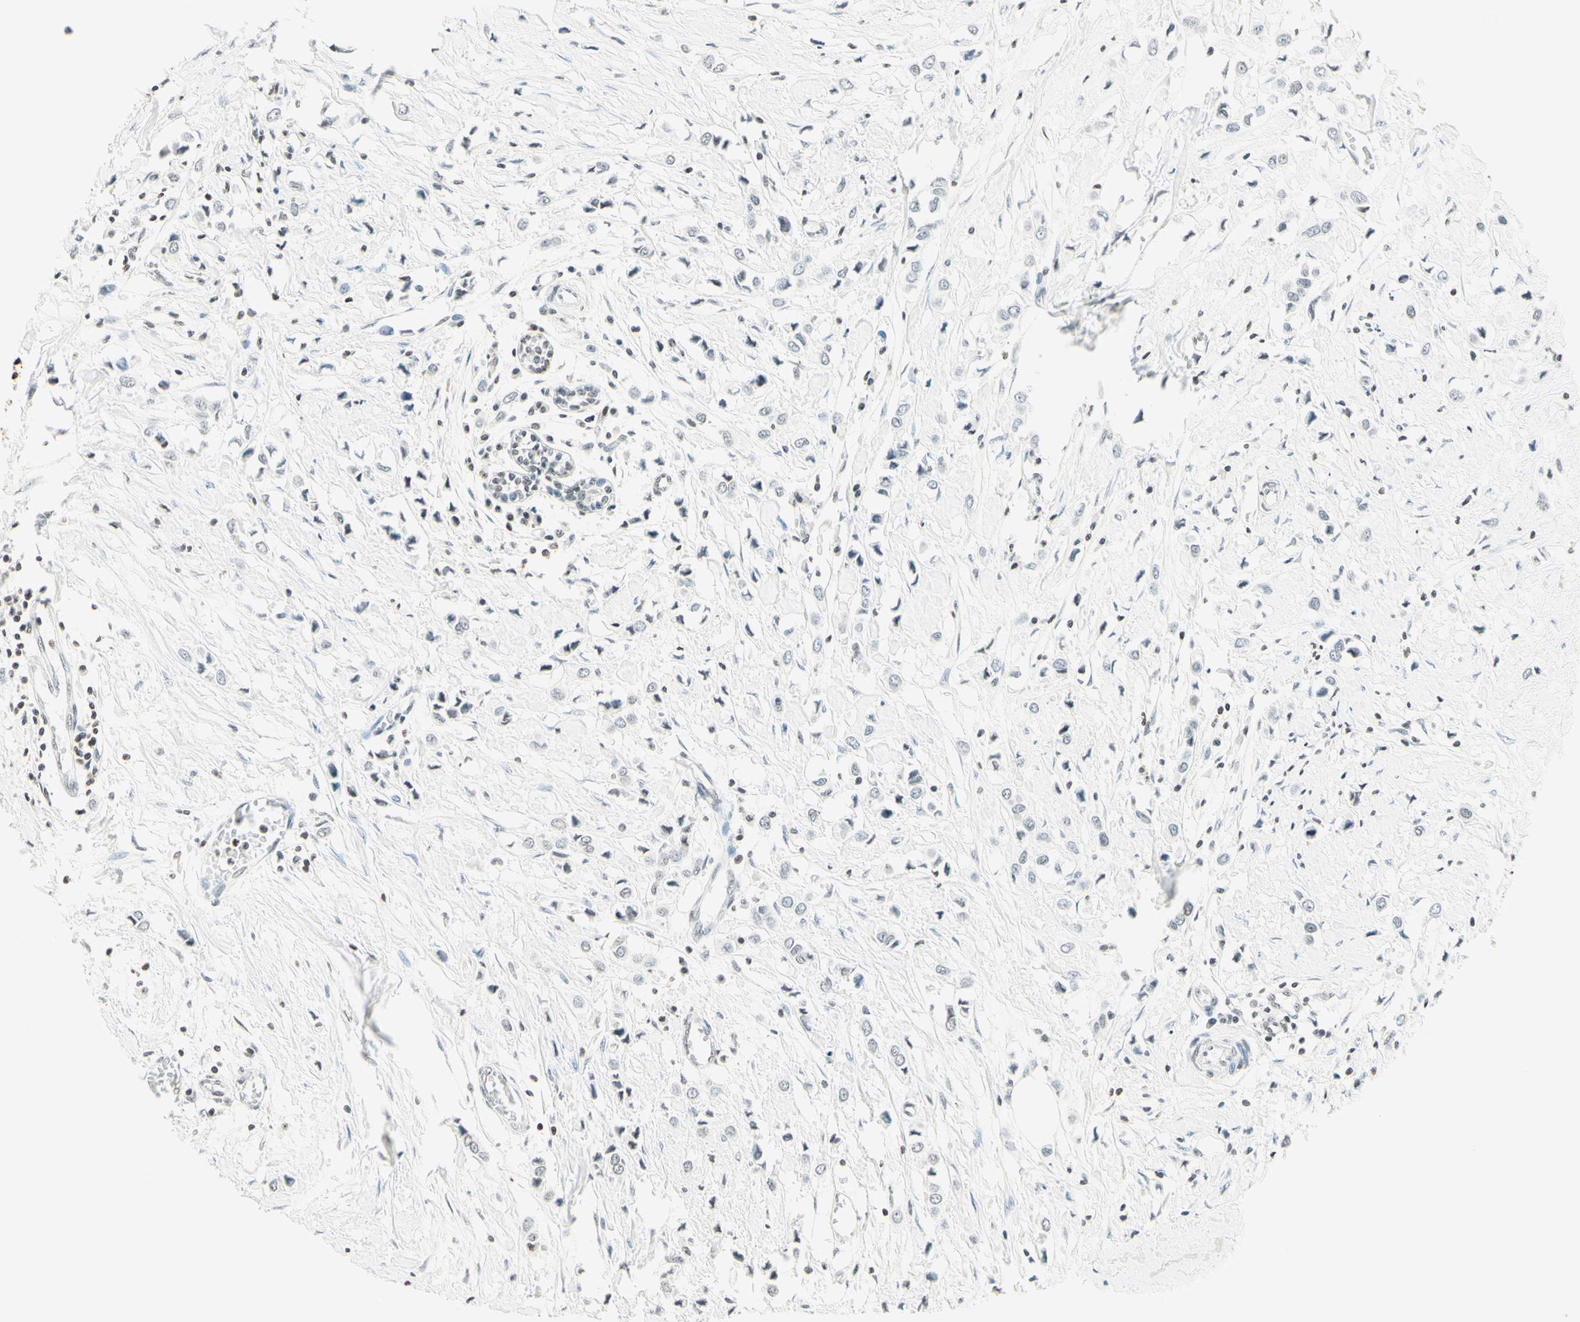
{"staining": {"intensity": "weak", "quantity": "25%-75%", "location": "nuclear"}, "tissue": "breast cancer", "cell_type": "Tumor cells", "image_type": "cancer", "snomed": [{"axis": "morphology", "description": "Lobular carcinoma"}, {"axis": "topography", "description": "Breast"}], "caption": "This image reveals immunohistochemistry staining of human breast lobular carcinoma, with low weak nuclear expression in about 25%-75% of tumor cells.", "gene": "MSH2", "patient": {"sex": "female", "age": 51}}